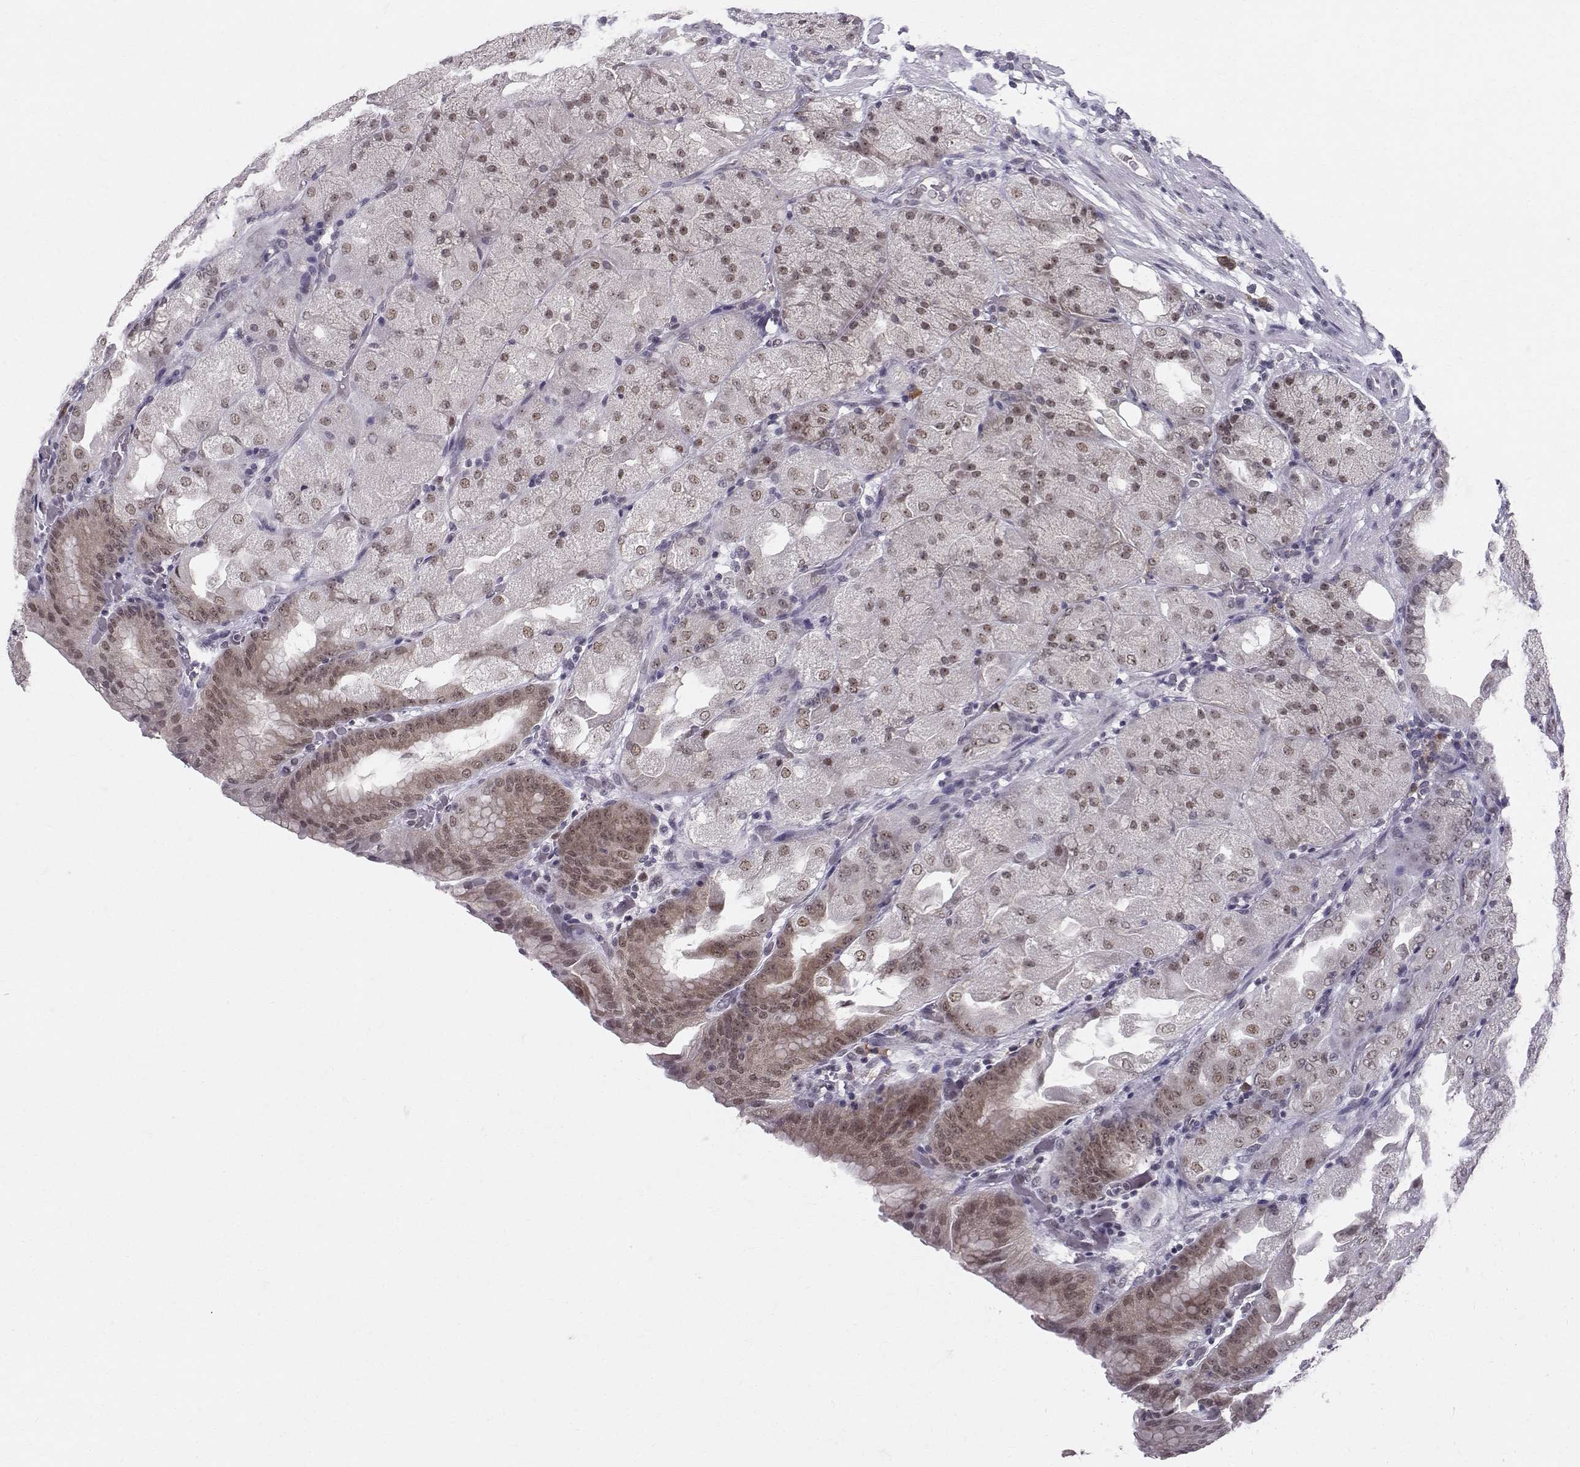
{"staining": {"intensity": "moderate", "quantity": "25%-75%", "location": "cytoplasmic/membranous,nuclear"}, "tissue": "stomach", "cell_type": "Glandular cells", "image_type": "normal", "snomed": [{"axis": "morphology", "description": "Normal tissue, NOS"}, {"axis": "topography", "description": "Stomach, upper"}, {"axis": "topography", "description": "Stomach"}, {"axis": "topography", "description": "Stomach, lower"}], "caption": "This image shows immunohistochemistry (IHC) staining of normal stomach, with medium moderate cytoplasmic/membranous,nuclear expression in about 25%-75% of glandular cells.", "gene": "RPP38", "patient": {"sex": "male", "age": 62}}